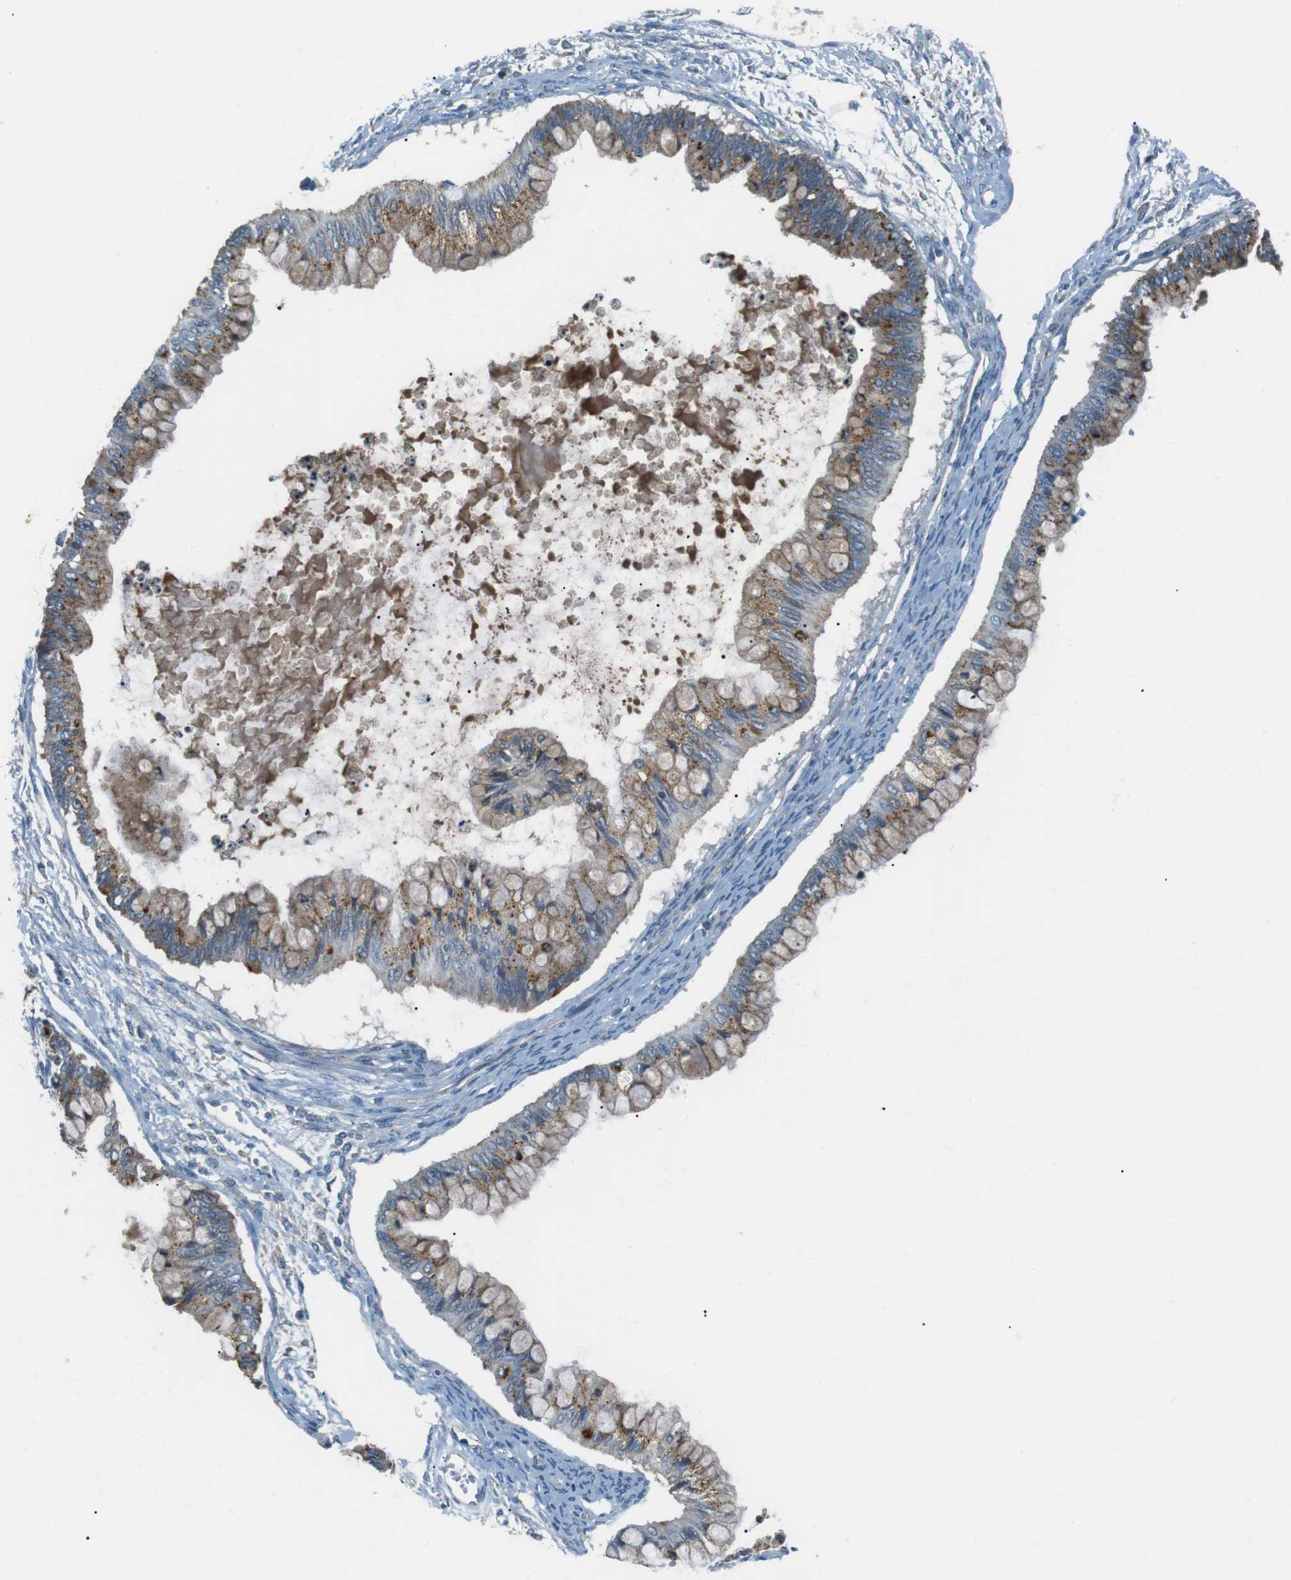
{"staining": {"intensity": "moderate", "quantity": ">75%", "location": "cytoplasmic/membranous"}, "tissue": "ovarian cancer", "cell_type": "Tumor cells", "image_type": "cancer", "snomed": [{"axis": "morphology", "description": "Cystadenocarcinoma, mucinous, NOS"}, {"axis": "topography", "description": "Ovary"}], "caption": "Ovarian cancer stained with DAB (3,3'-diaminobenzidine) IHC displays medium levels of moderate cytoplasmic/membranous positivity in approximately >75% of tumor cells.", "gene": "FAM3B", "patient": {"sex": "female", "age": 57}}